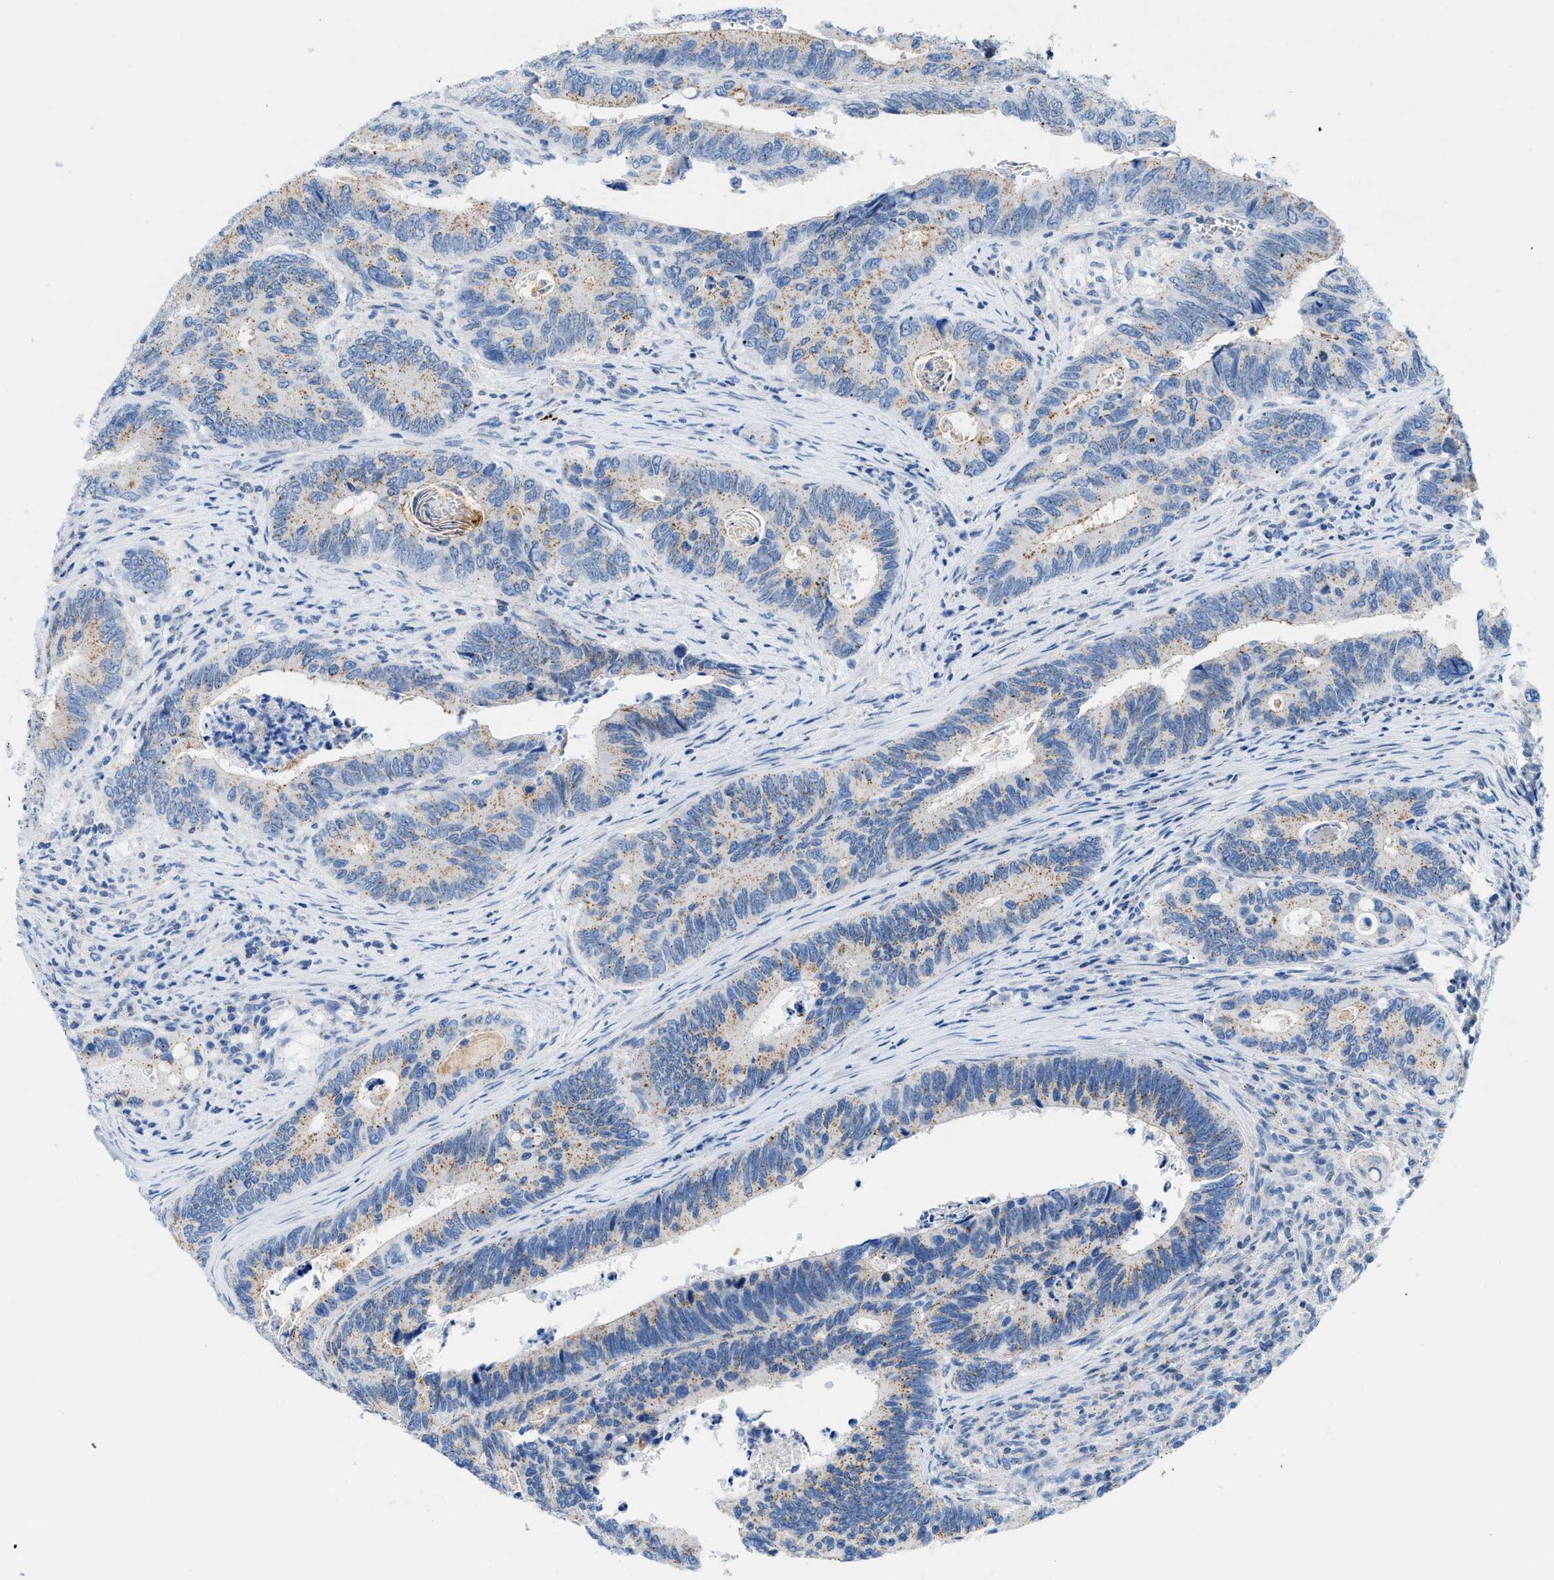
{"staining": {"intensity": "weak", "quantity": "25%-75%", "location": "cytoplasmic/membranous"}, "tissue": "colorectal cancer", "cell_type": "Tumor cells", "image_type": "cancer", "snomed": [{"axis": "morphology", "description": "Inflammation, NOS"}, {"axis": "morphology", "description": "Adenocarcinoma, NOS"}, {"axis": "topography", "description": "Colon"}], "caption": "Immunohistochemical staining of colorectal adenocarcinoma shows weak cytoplasmic/membranous protein expression in about 25%-75% of tumor cells. (DAB IHC, brown staining for protein, blue staining for nuclei).", "gene": "FDCSP", "patient": {"sex": "male", "age": 72}}